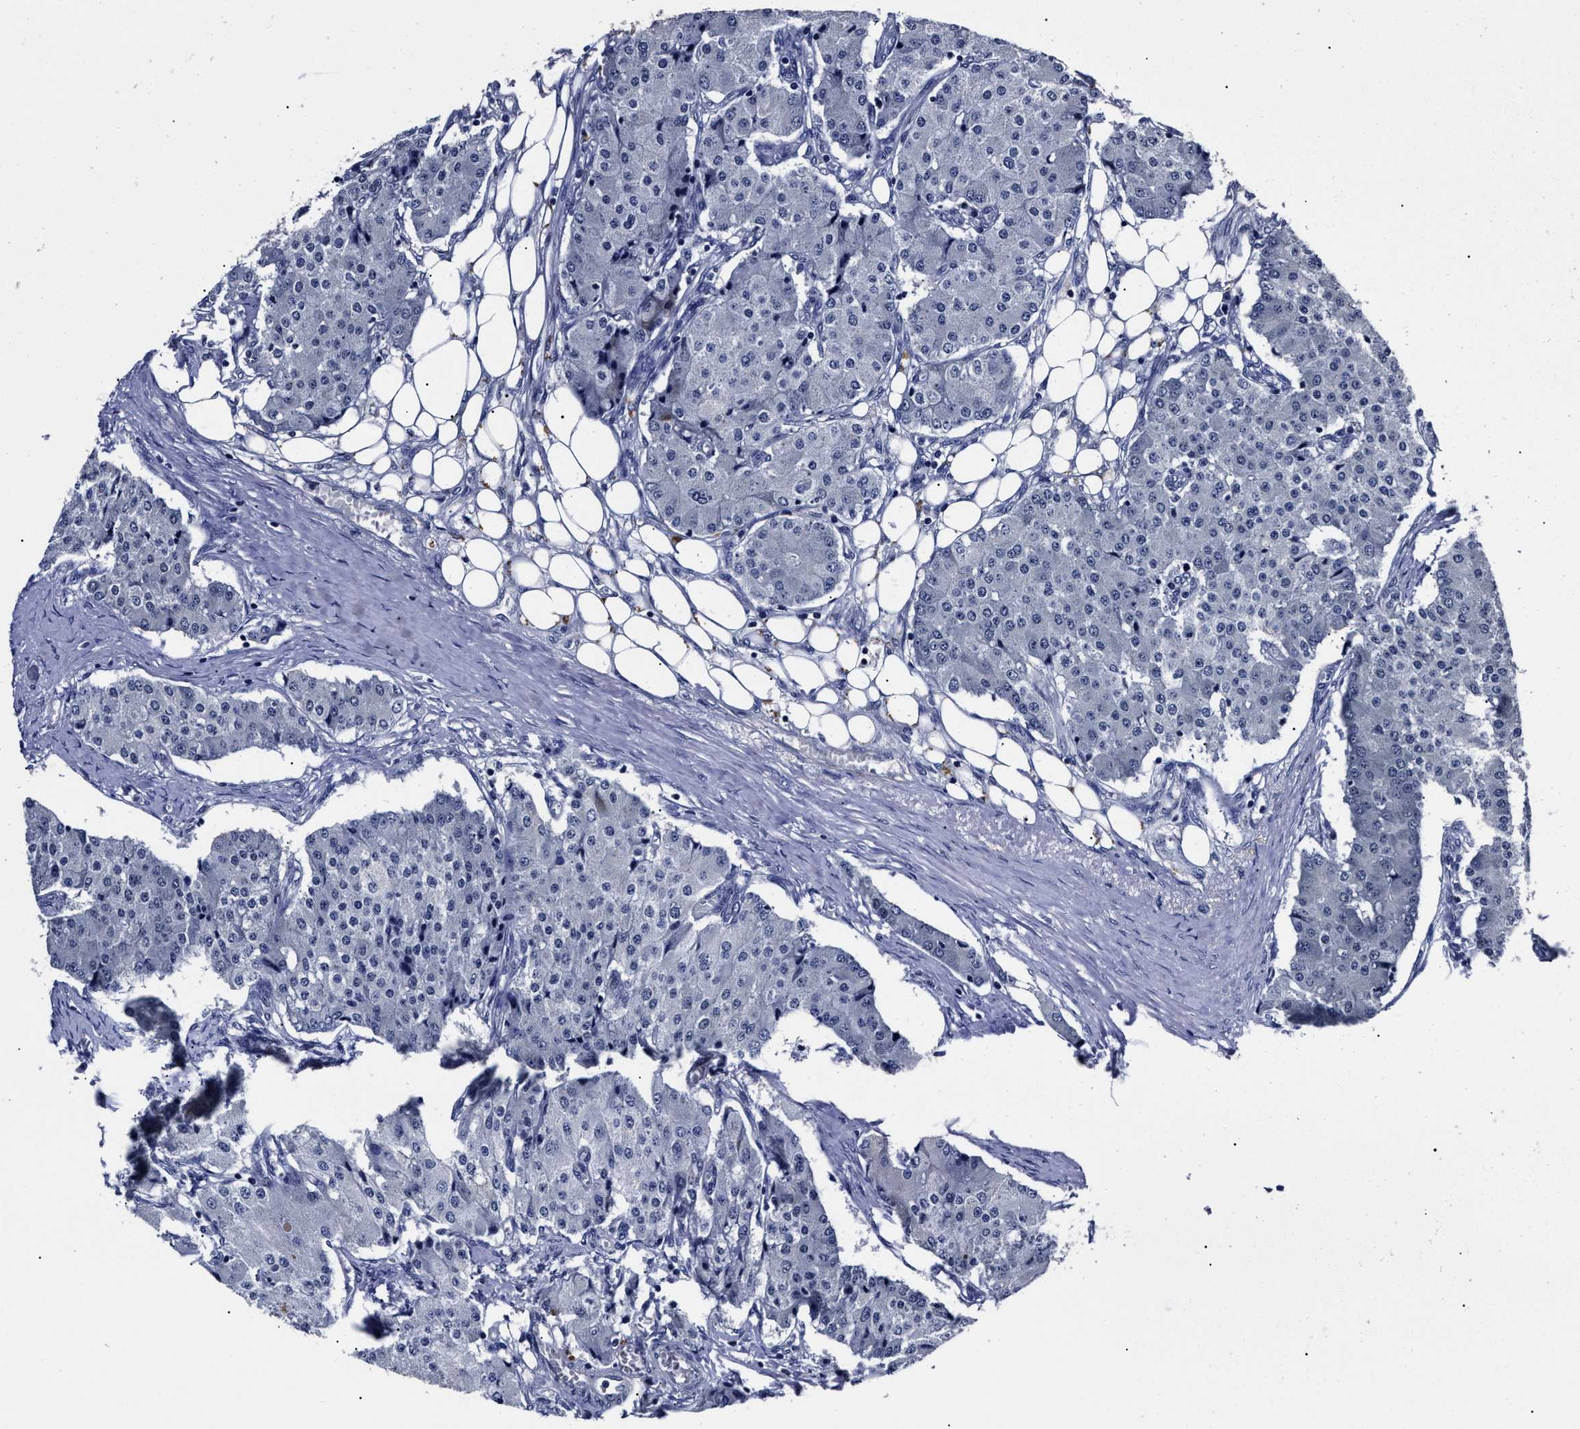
{"staining": {"intensity": "negative", "quantity": "none", "location": "none"}, "tissue": "carcinoid", "cell_type": "Tumor cells", "image_type": "cancer", "snomed": [{"axis": "morphology", "description": "Carcinoid, malignant, NOS"}, {"axis": "topography", "description": "Colon"}], "caption": "IHC photomicrograph of human carcinoid (malignant) stained for a protein (brown), which demonstrates no expression in tumor cells. (DAB immunohistochemistry (IHC), high magnification).", "gene": "OLFML2A", "patient": {"sex": "female", "age": 52}}